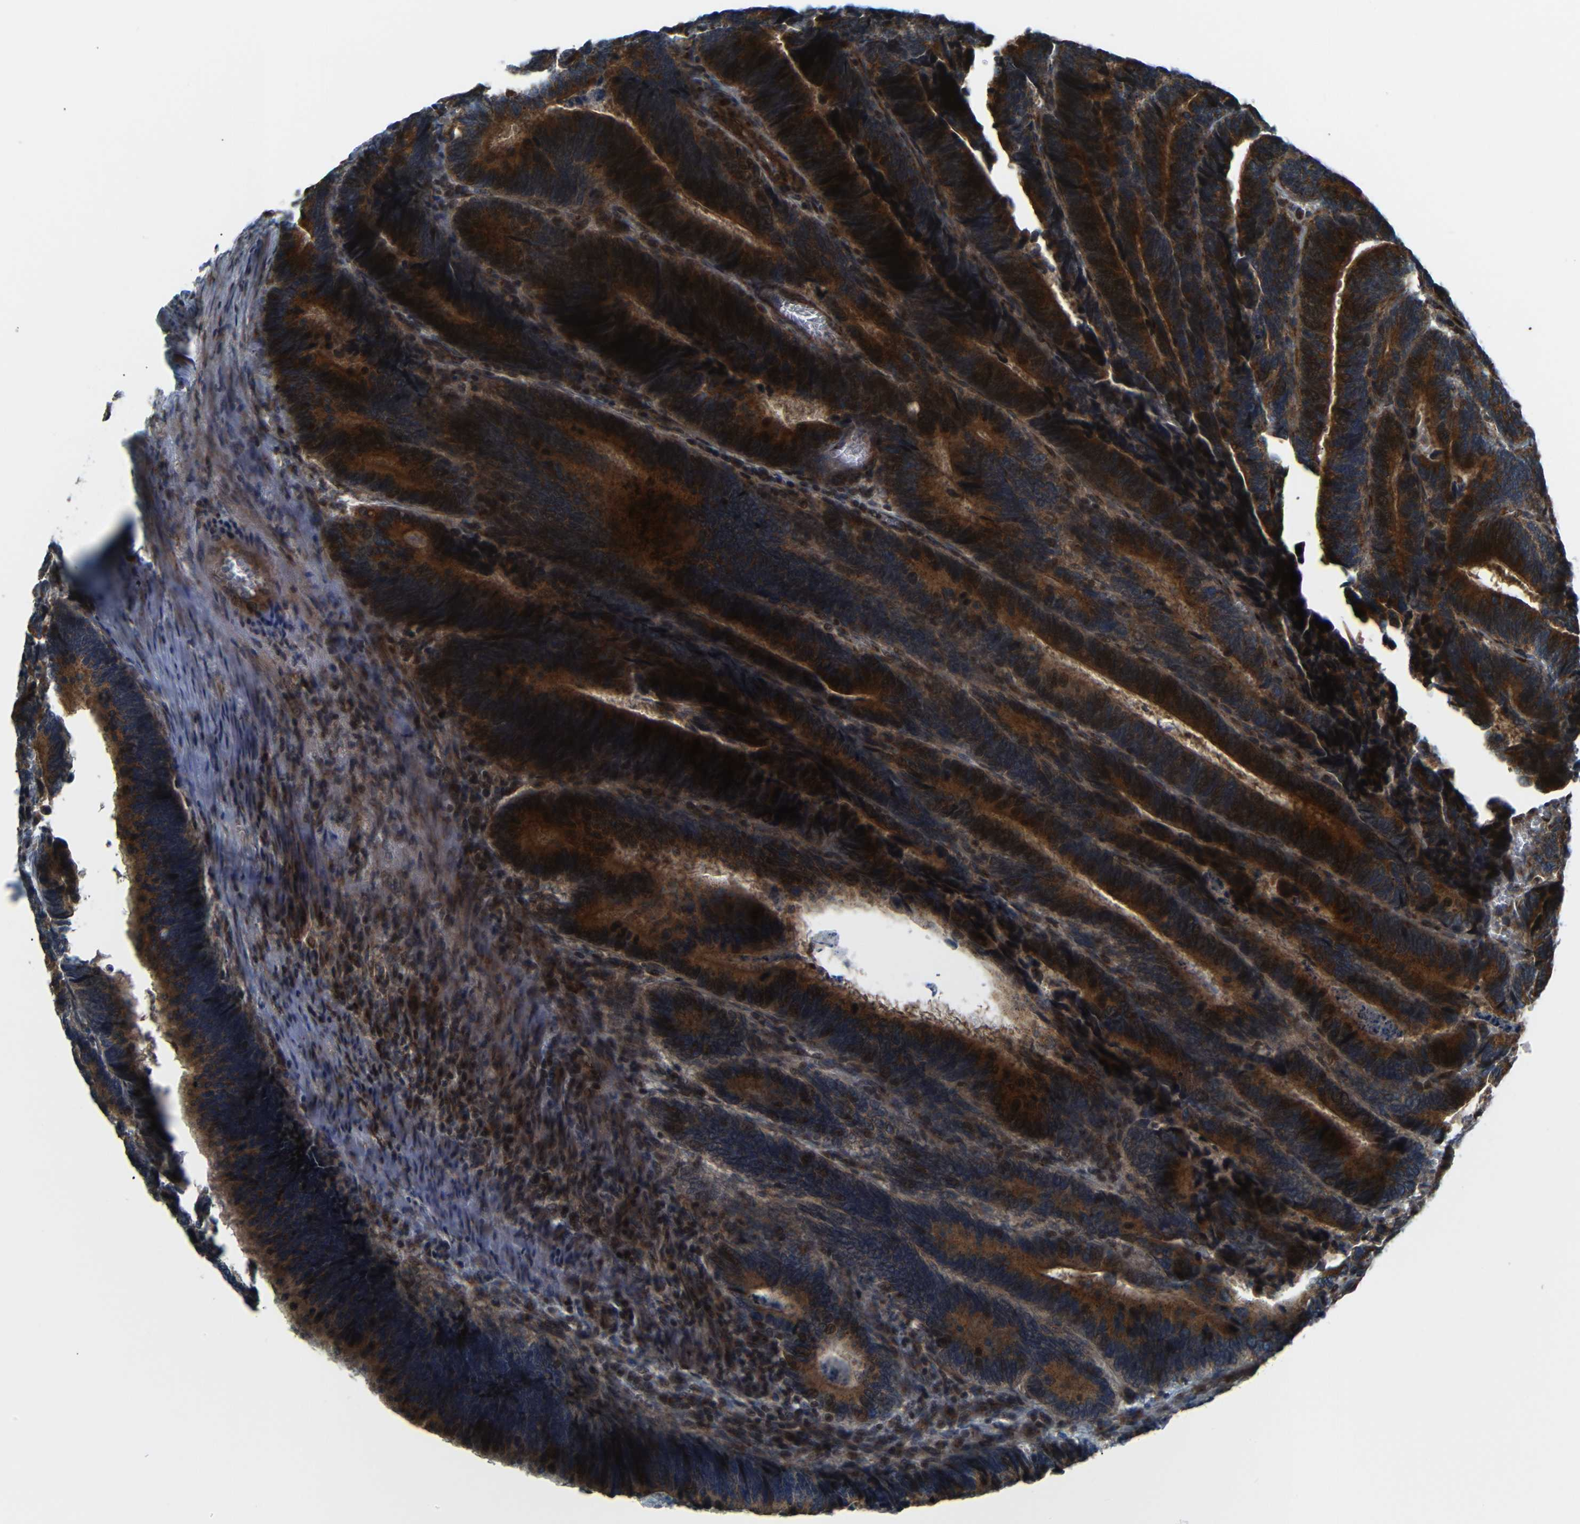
{"staining": {"intensity": "strong", "quantity": ">75%", "location": "cytoplasmic/membranous,nuclear"}, "tissue": "colorectal cancer", "cell_type": "Tumor cells", "image_type": "cancer", "snomed": [{"axis": "morphology", "description": "Adenocarcinoma, NOS"}, {"axis": "topography", "description": "Colon"}], "caption": "High-power microscopy captured an immunohistochemistry histopathology image of colorectal cancer (adenocarcinoma), revealing strong cytoplasmic/membranous and nuclear positivity in about >75% of tumor cells. The staining was performed using DAB (3,3'-diaminobenzidine), with brown indicating positive protein expression. Nuclei are stained blue with hematoxylin.", "gene": "AKAP9", "patient": {"sex": "male", "age": 72}}